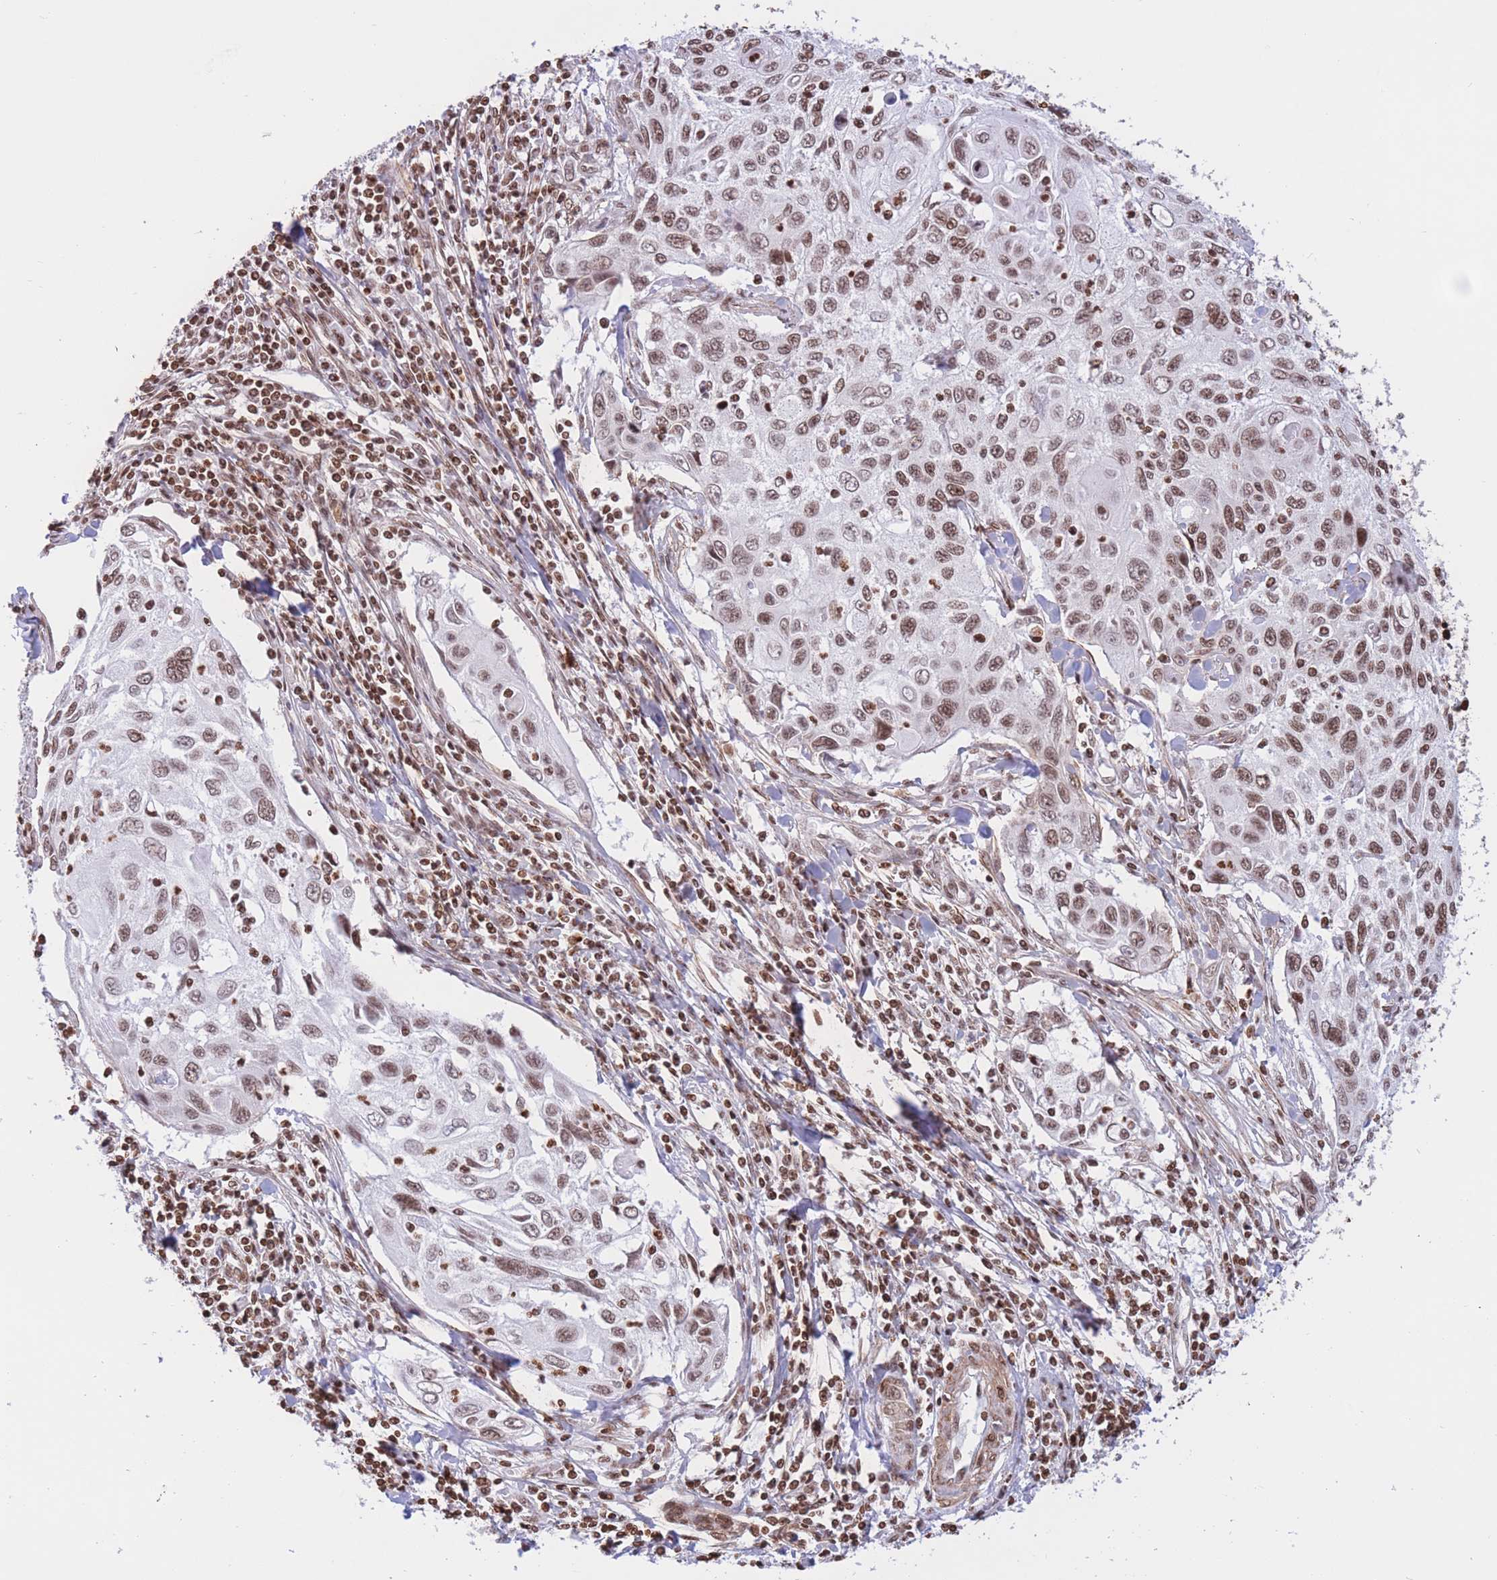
{"staining": {"intensity": "moderate", "quantity": ">75%", "location": "nuclear"}, "tissue": "cervical cancer", "cell_type": "Tumor cells", "image_type": "cancer", "snomed": [{"axis": "morphology", "description": "Squamous cell carcinoma, NOS"}, {"axis": "topography", "description": "Cervix"}], "caption": "An image of cervical squamous cell carcinoma stained for a protein displays moderate nuclear brown staining in tumor cells. (DAB (3,3'-diaminobenzidine) IHC with brightfield microscopy, high magnification).", "gene": "H2BC11", "patient": {"sex": "female", "age": 70}}